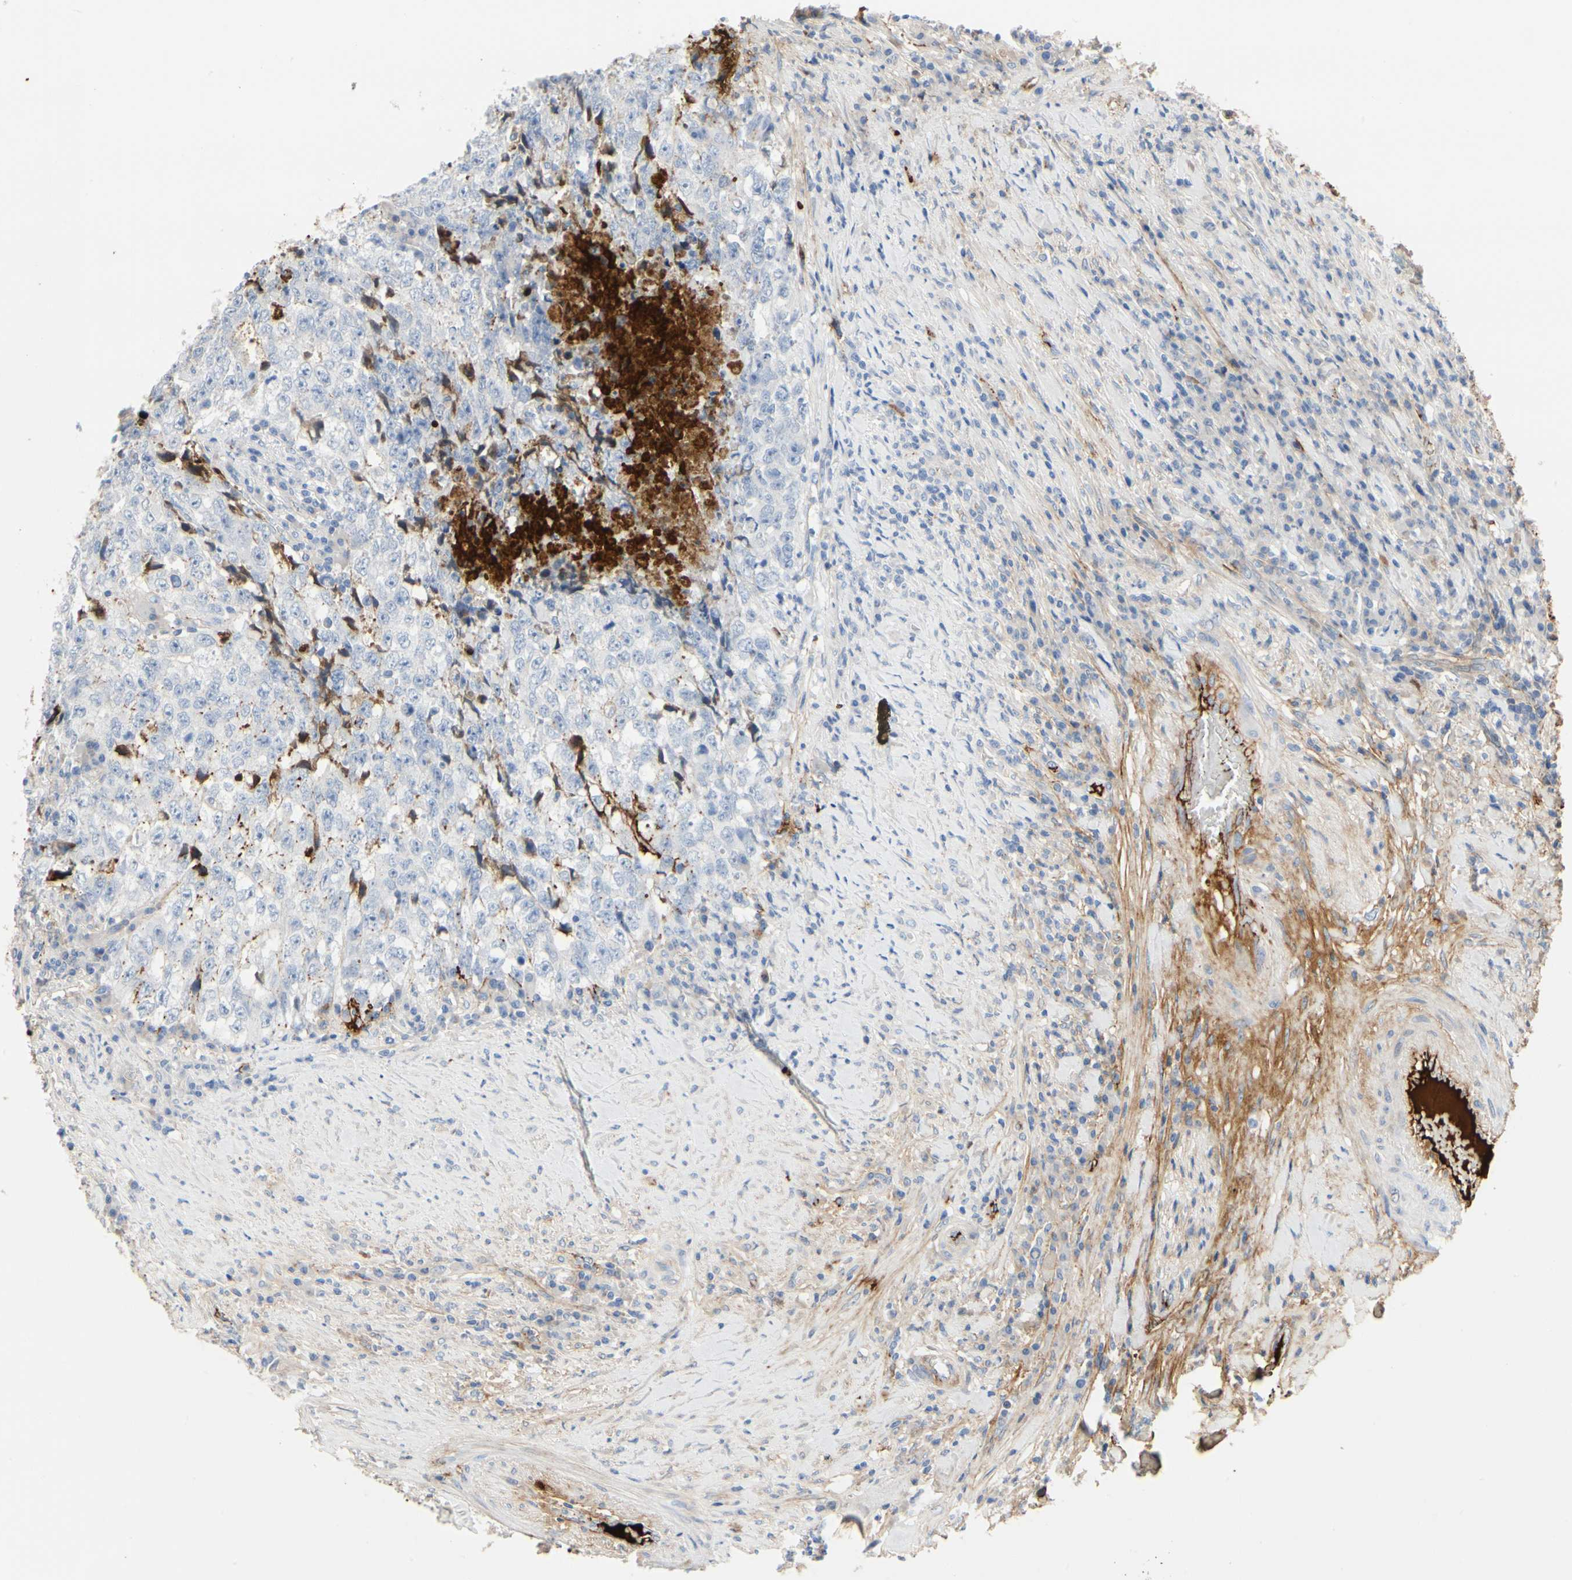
{"staining": {"intensity": "negative", "quantity": "none", "location": "none"}, "tissue": "testis cancer", "cell_type": "Tumor cells", "image_type": "cancer", "snomed": [{"axis": "morphology", "description": "Necrosis, NOS"}, {"axis": "morphology", "description": "Carcinoma, Embryonal, NOS"}, {"axis": "topography", "description": "Testis"}], "caption": "Photomicrograph shows no significant protein positivity in tumor cells of testis cancer.", "gene": "FGB", "patient": {"sex": "male", "age": 19}}